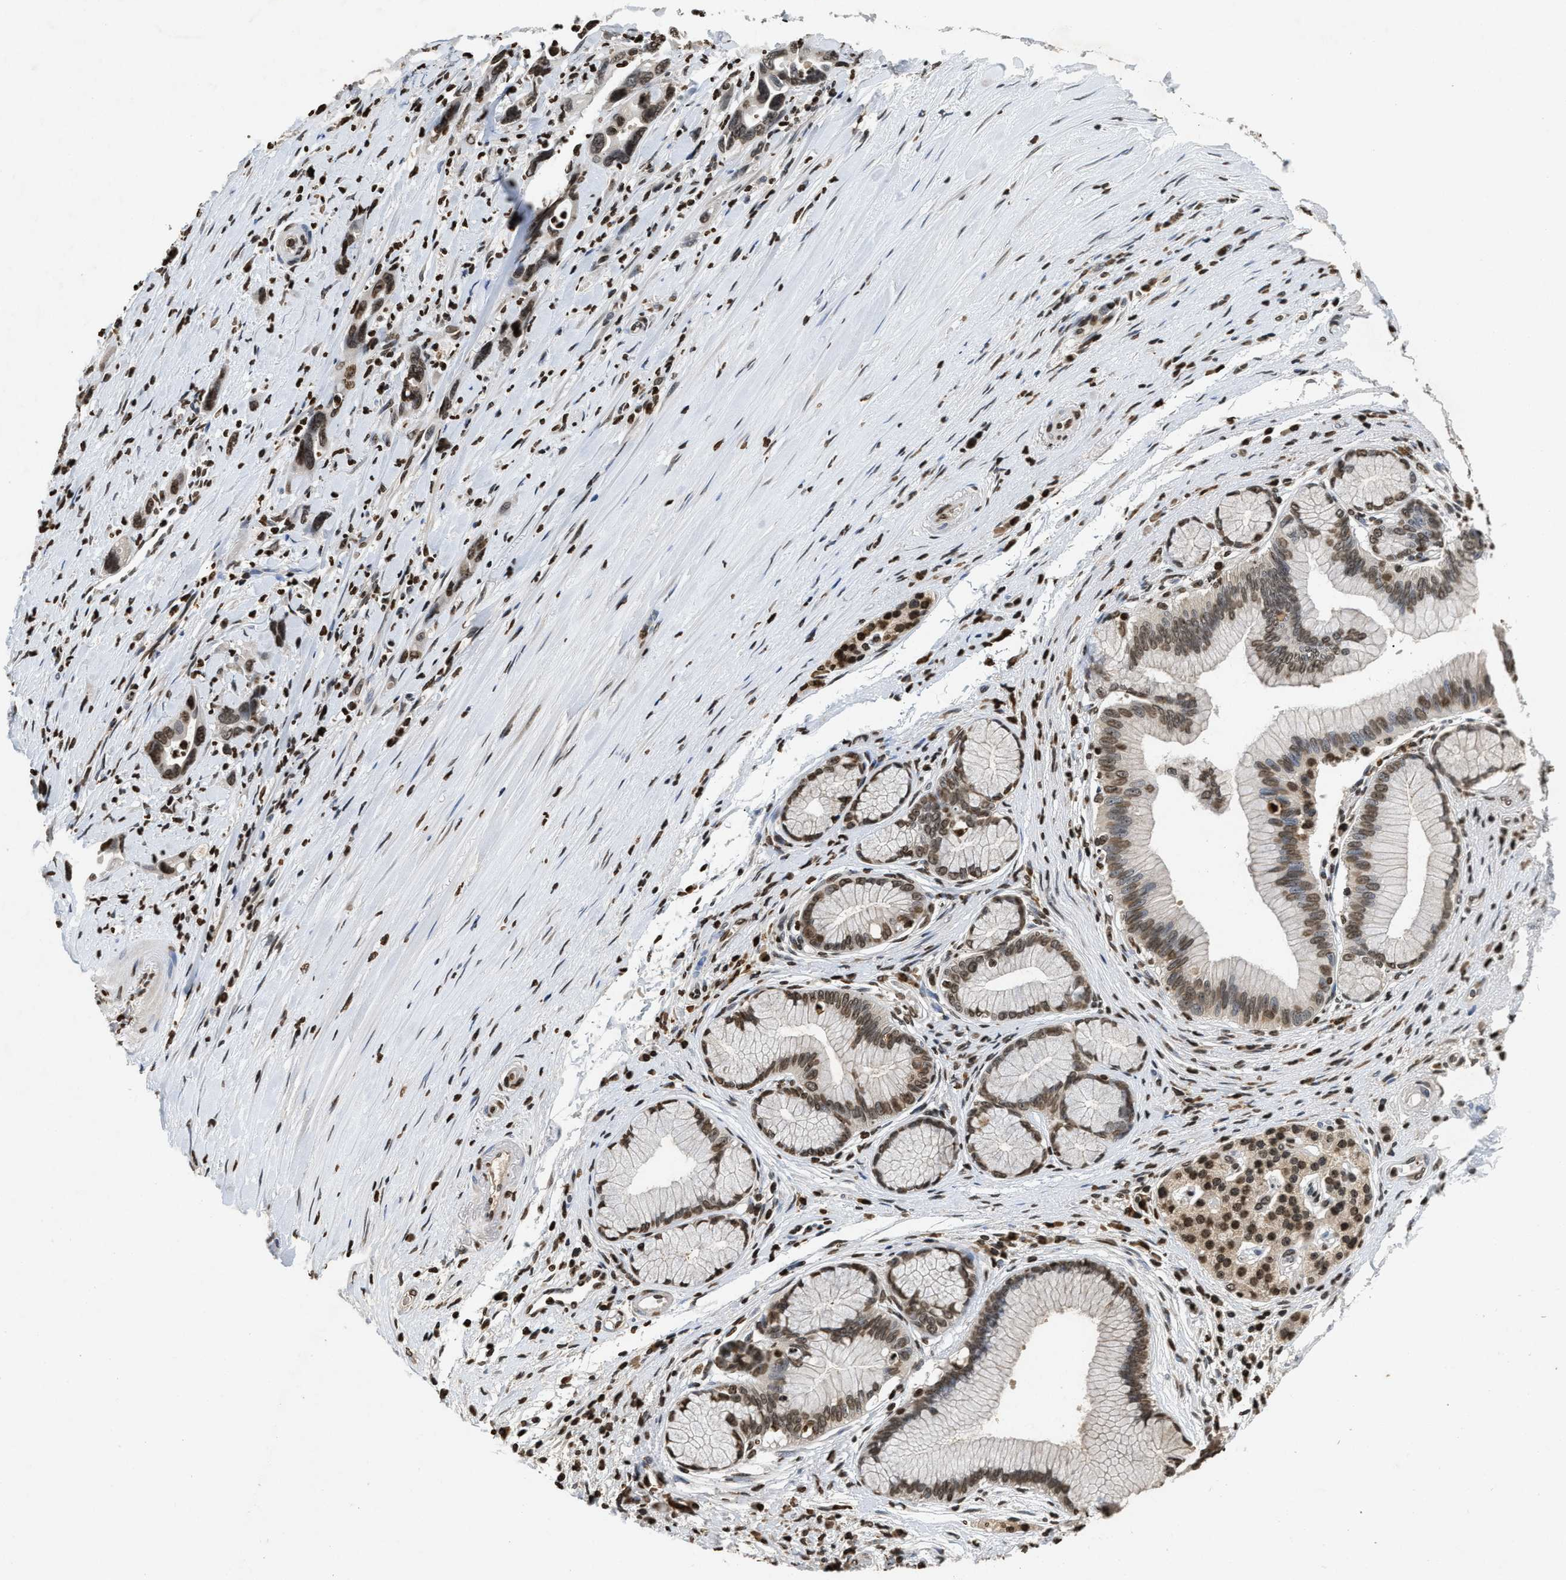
{"staining": {"intensity": "moderate", "quantity": ">75%", "location": "nuclear"}, "tissue": "pancreatic cancer", "cell_type": "Tumor cells", "image_type": "cancer", "snomed": [{"axis": "morphology", "description": "Adenocarcinoma, NOS"}, {"axis": "topography", "description": "Pancreas"}], "caption": "Brown immunohistochemical staining in pancreatic cancer exhibits moderate nuclear expression in approximately >75% of tumor cells. (Stains: DAB in brown, nuclei in blue, Microscopy: brightfield microscopy at high magnification).", "gene": "DNASE1L3", "patient": {"sex": "female", "age": 70}}